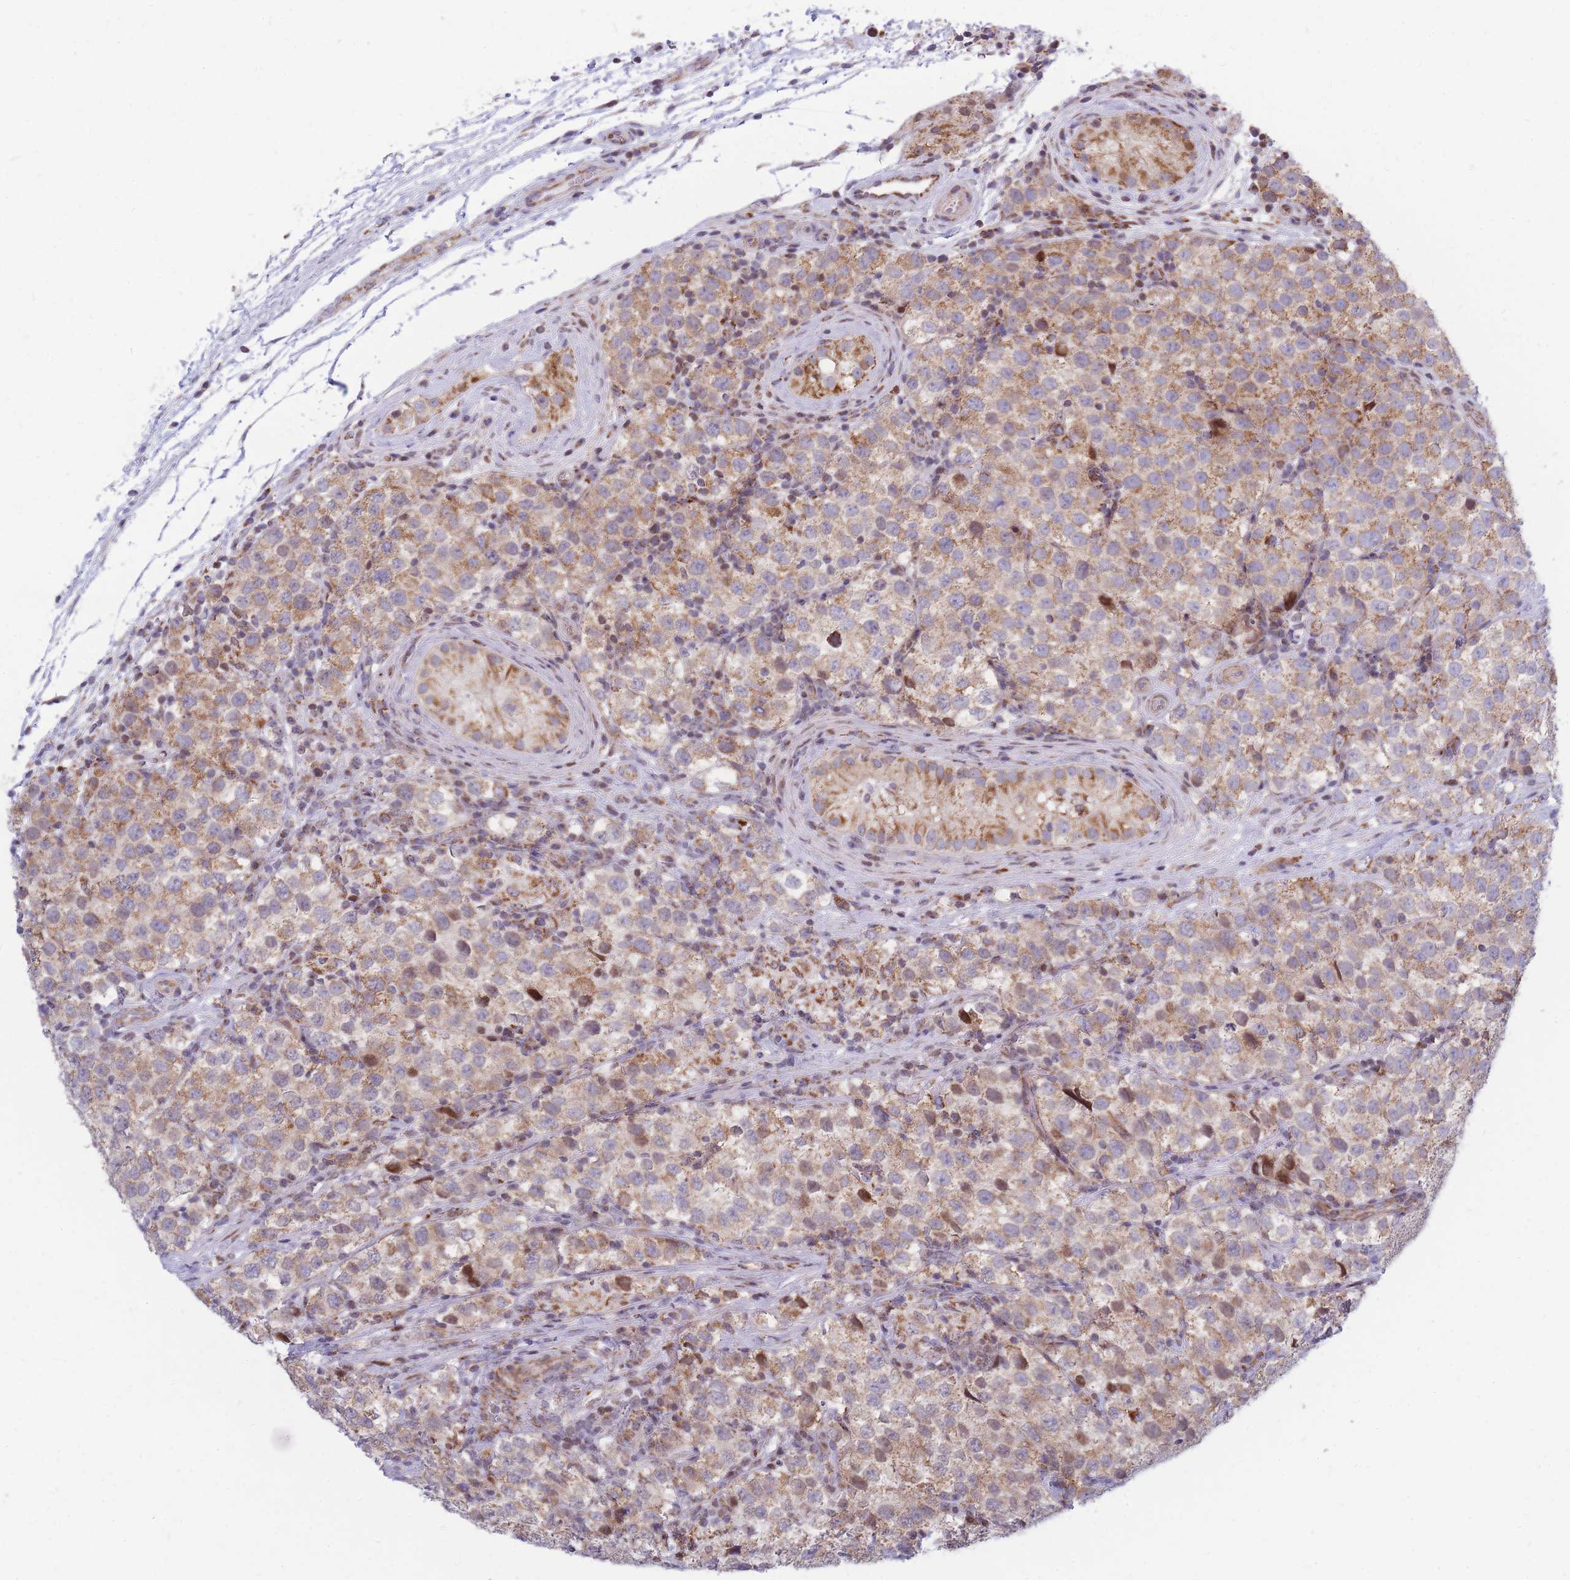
{"staining": {"intensity": "moderate", "quantity": ">75%", "location": "cytoplasmic/membranous"}, "tissue": "testis cancer", "cell_type": "Tumor cells", "image_type": "cancer", "snomed": [{"axis": "morphology", "description": "Seminoma, NOS"}, {"axis": "topography", "description": "Testis"}], "caption": "IHC staining of seminoma (testis), which exhibits medium levels of moderate cytoplasmic/membranous expression in about >75% of tumor cells indicating moderate cytoplasmic/membranous protein staining. The staining was performed using DAB (brown) for protein detection and nuclei were counterstained in hematoxylin (blue).", "gene": "MOB4", "patient": {"sex": "male", "age": 34}}